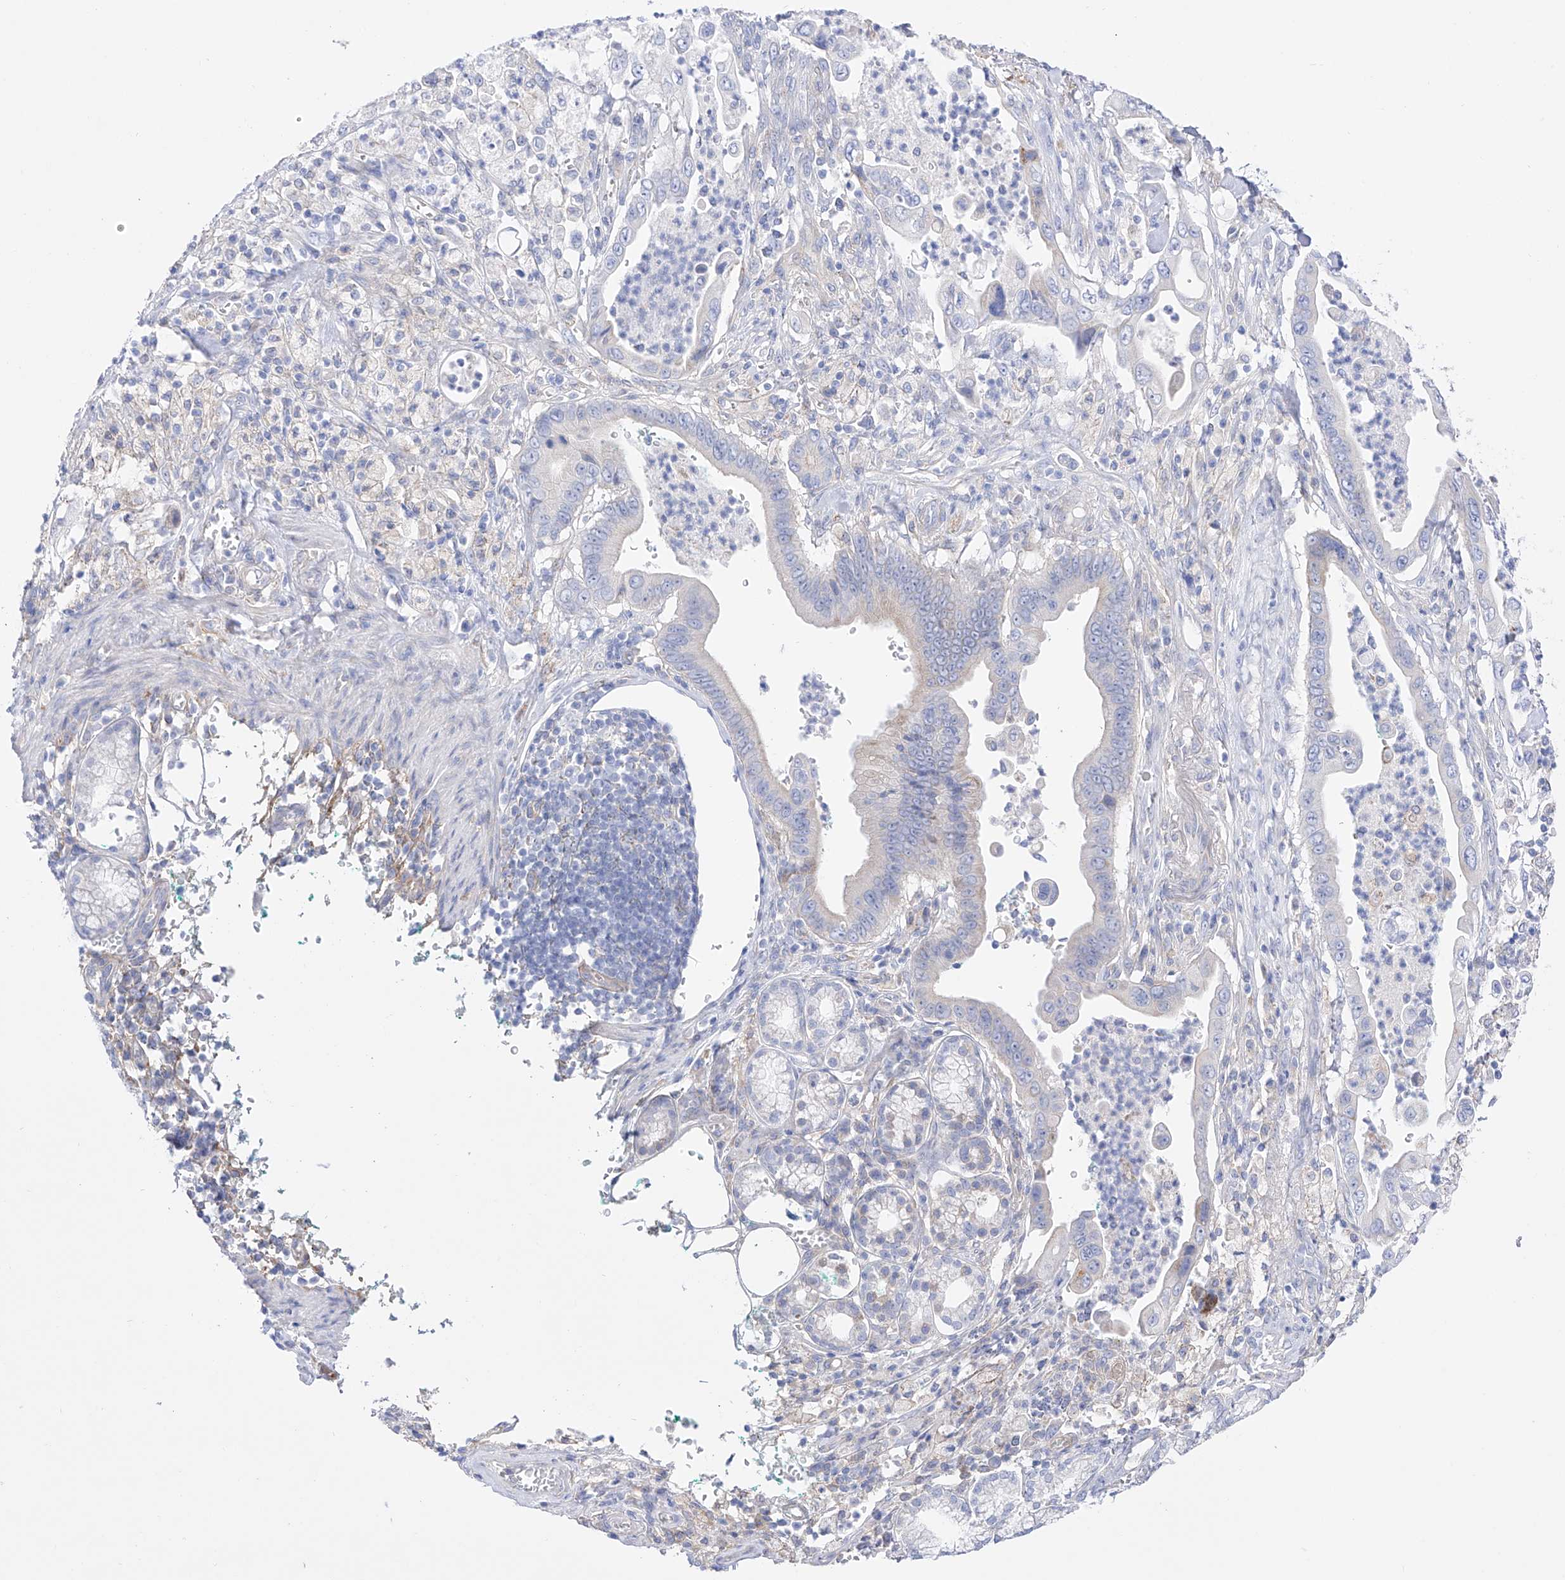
{"staining": {"intensity": "negative", "quantity": "none", "location": "none"}, "tissue": "pancreatic cancer", "cell_type": "Tumor cells", "image_type": "cancer", "snomed": [{"axis": "morphology", "description": "Adenocarcinoma, NOS"}, {"axis": "topography", "description": "Pancreas"}], "caption": "This is an immunohistochemistry (IHC) photomicrograph of human pancreatic cancer. There is no positivity in tumor cells.", "gene": "ZNF653", "patient": {"sex": "male", "age": 78}}